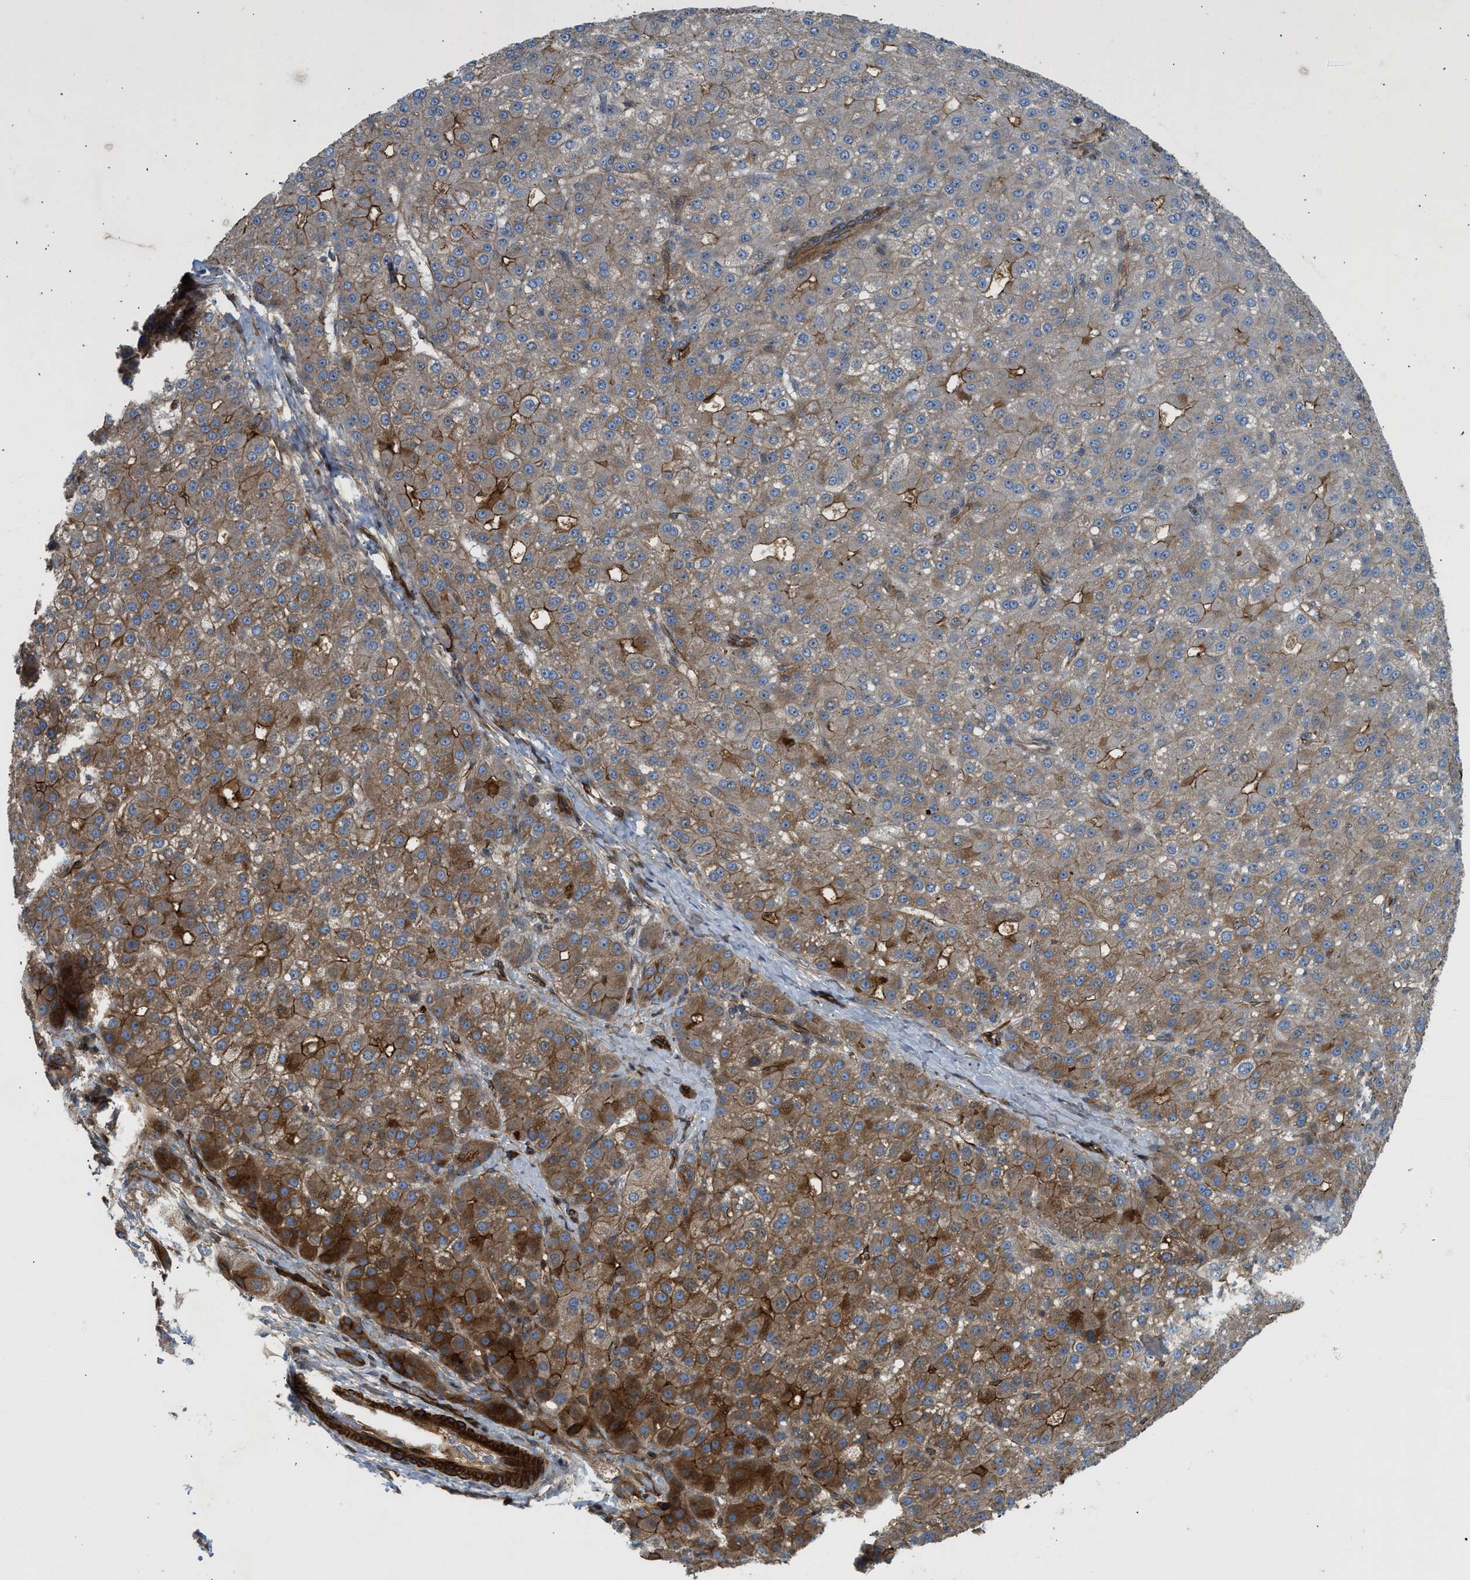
{"staining": {"intensity": "moderate", "quantity": ">75%", "location": "cytoplasmic/membranous"}, "tissue": "liver cancer", "cell_type": "Tumor cells", "image_type": "cancer", "snomed": [{"axis": "morphology", "description": "Carcinoma, Hepatocellular, NOS"}, {"axis": "topography", "description": "Liver"}], "caption": "Immunohistochemical staining of liver cancer demonstrates medium levels of moderate cytoplasmic/membranous expression in approximately >75% of tumor cells. Using DAB (brown) and hematoxylin (blue) stains, captured at high magnification using brightfield microscopy.", "gene": "NYNRIN", "patient": {"sex": "male", "age": 67}}